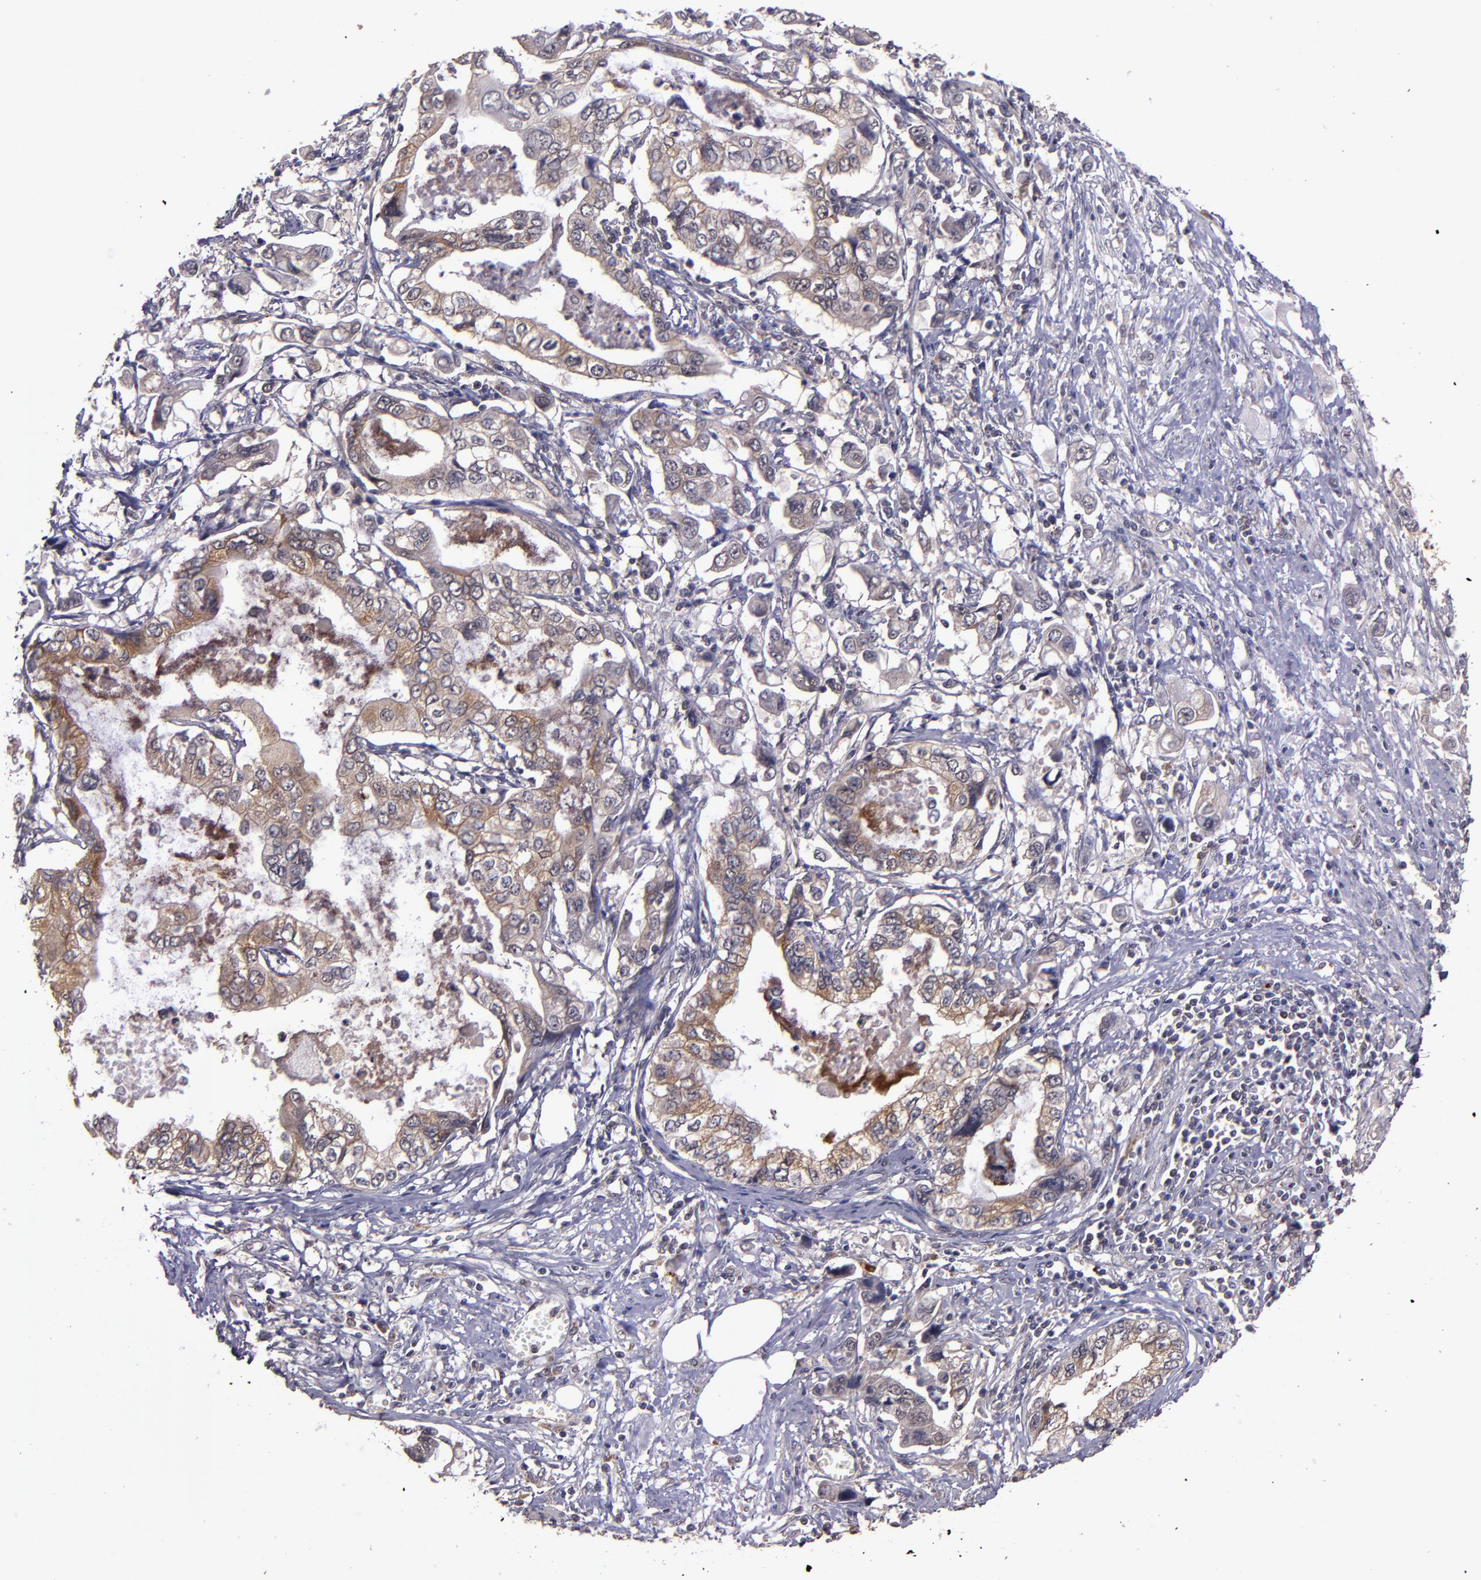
{"staining": {"intensity": "weak", "quantity": ">75%", "location": "cytoplasmic/membranous"}, "tissue": "stomach cancer", "cell_type": "Tumor cells", "image_type": "cancer", "snomed": [{"axis": "morphology", "description": "Adenocarcinoma, NOS"}, {"axis": "topography", "description": "Pancreas"}, {"axis": "topography", "description": "Stomach, upper"}], "caption": "IHC micrograph of human stomach adenocarcinoma stained for a protein (brown), which shows low levels of weak cytoplasmic/membranous expression in approximately >75% of tumor cells.", "gene": "FTSJ1", "patient": {"sex": "male", "age": 77}}